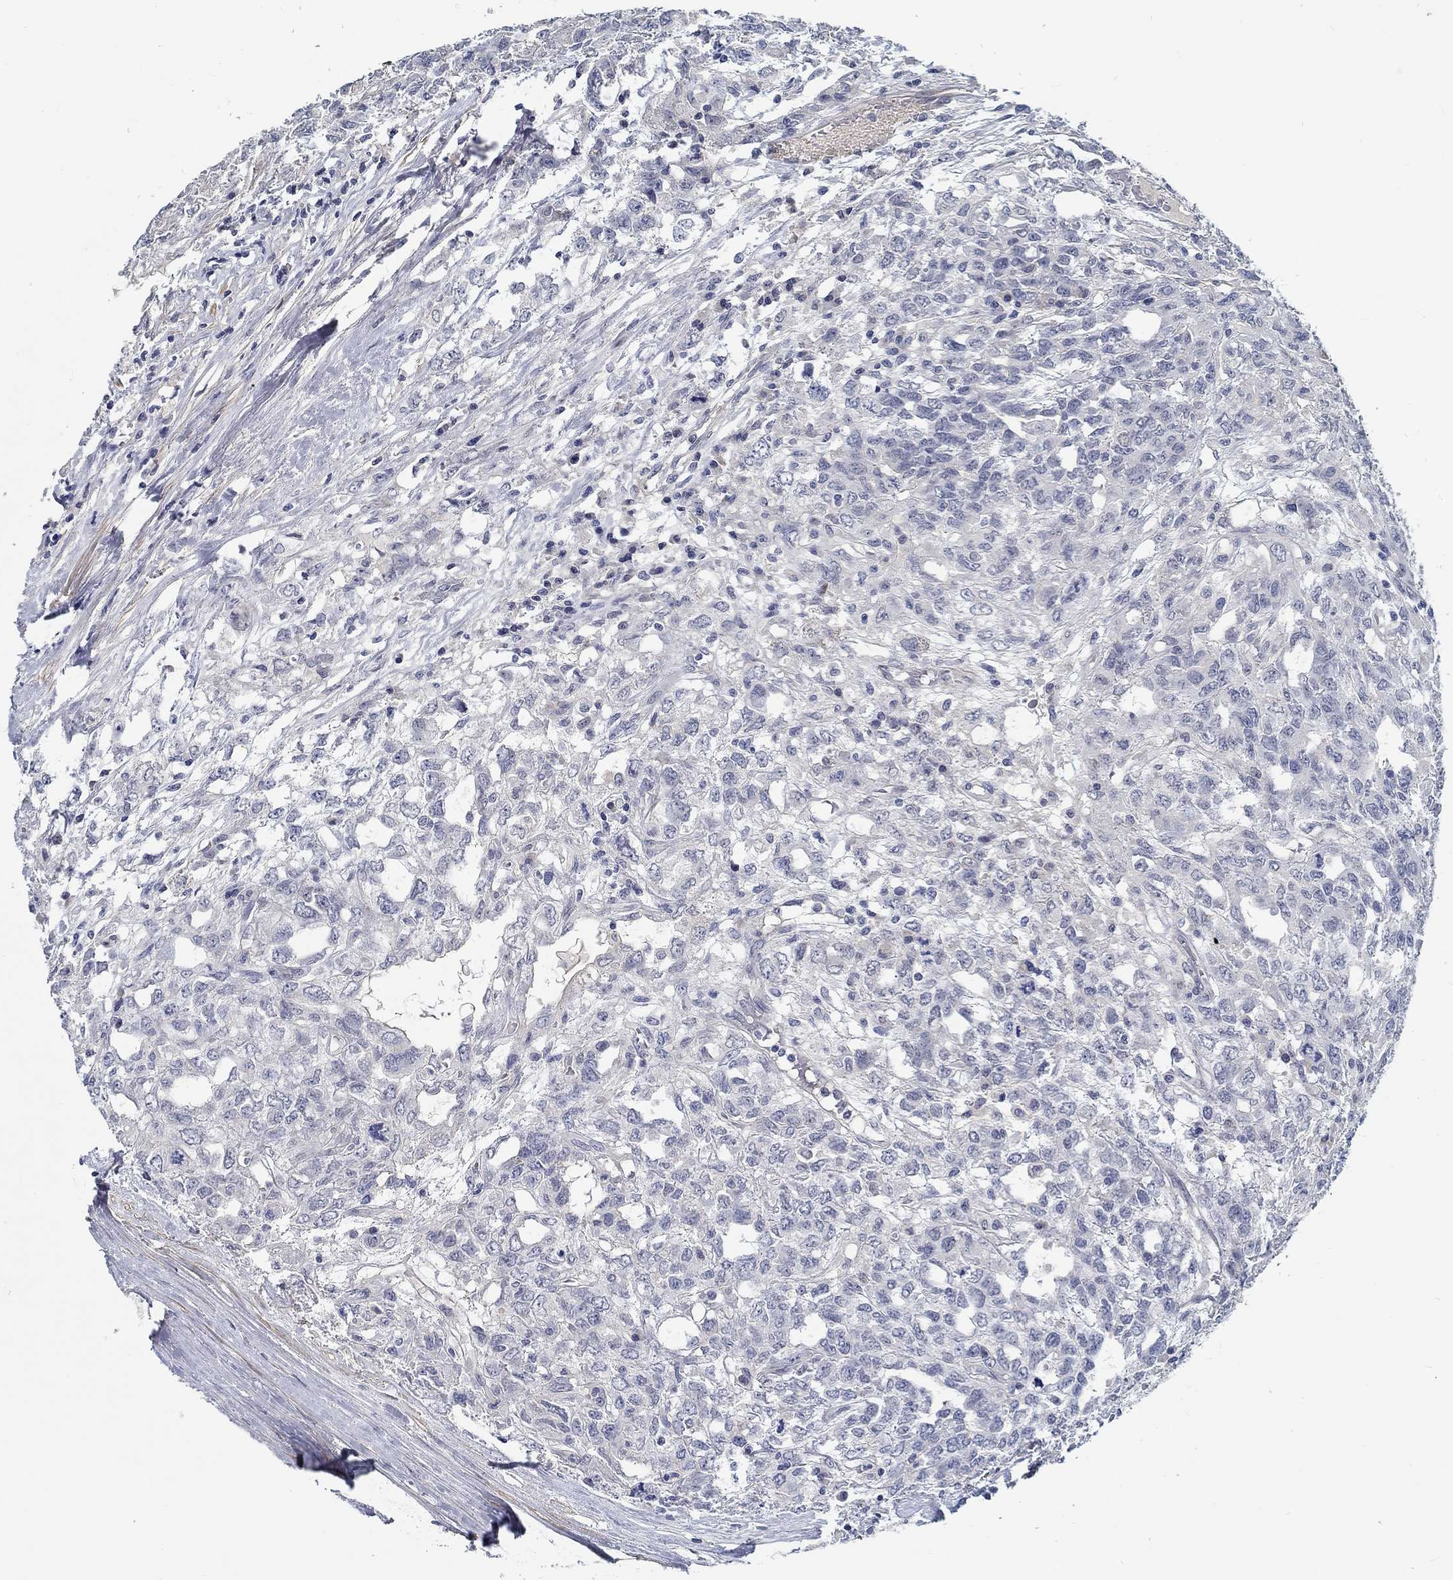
{"staining": {"intensity": "negative", "quantity": "none", "location": "none"}, "tissue": "testis cancer", "cell_type": "Tumor cells", "image_type": "cancer", "snomed": [{"axis": "morphology", "description": "Seminoma, NOS"}, {"axis": "topography", "description": "Testis"}], "caption": "The image displays no staining of tumor cells in testis seminoma.", "gene": "MYBPC1", "patient": {"sex": "male", "age": 52}}